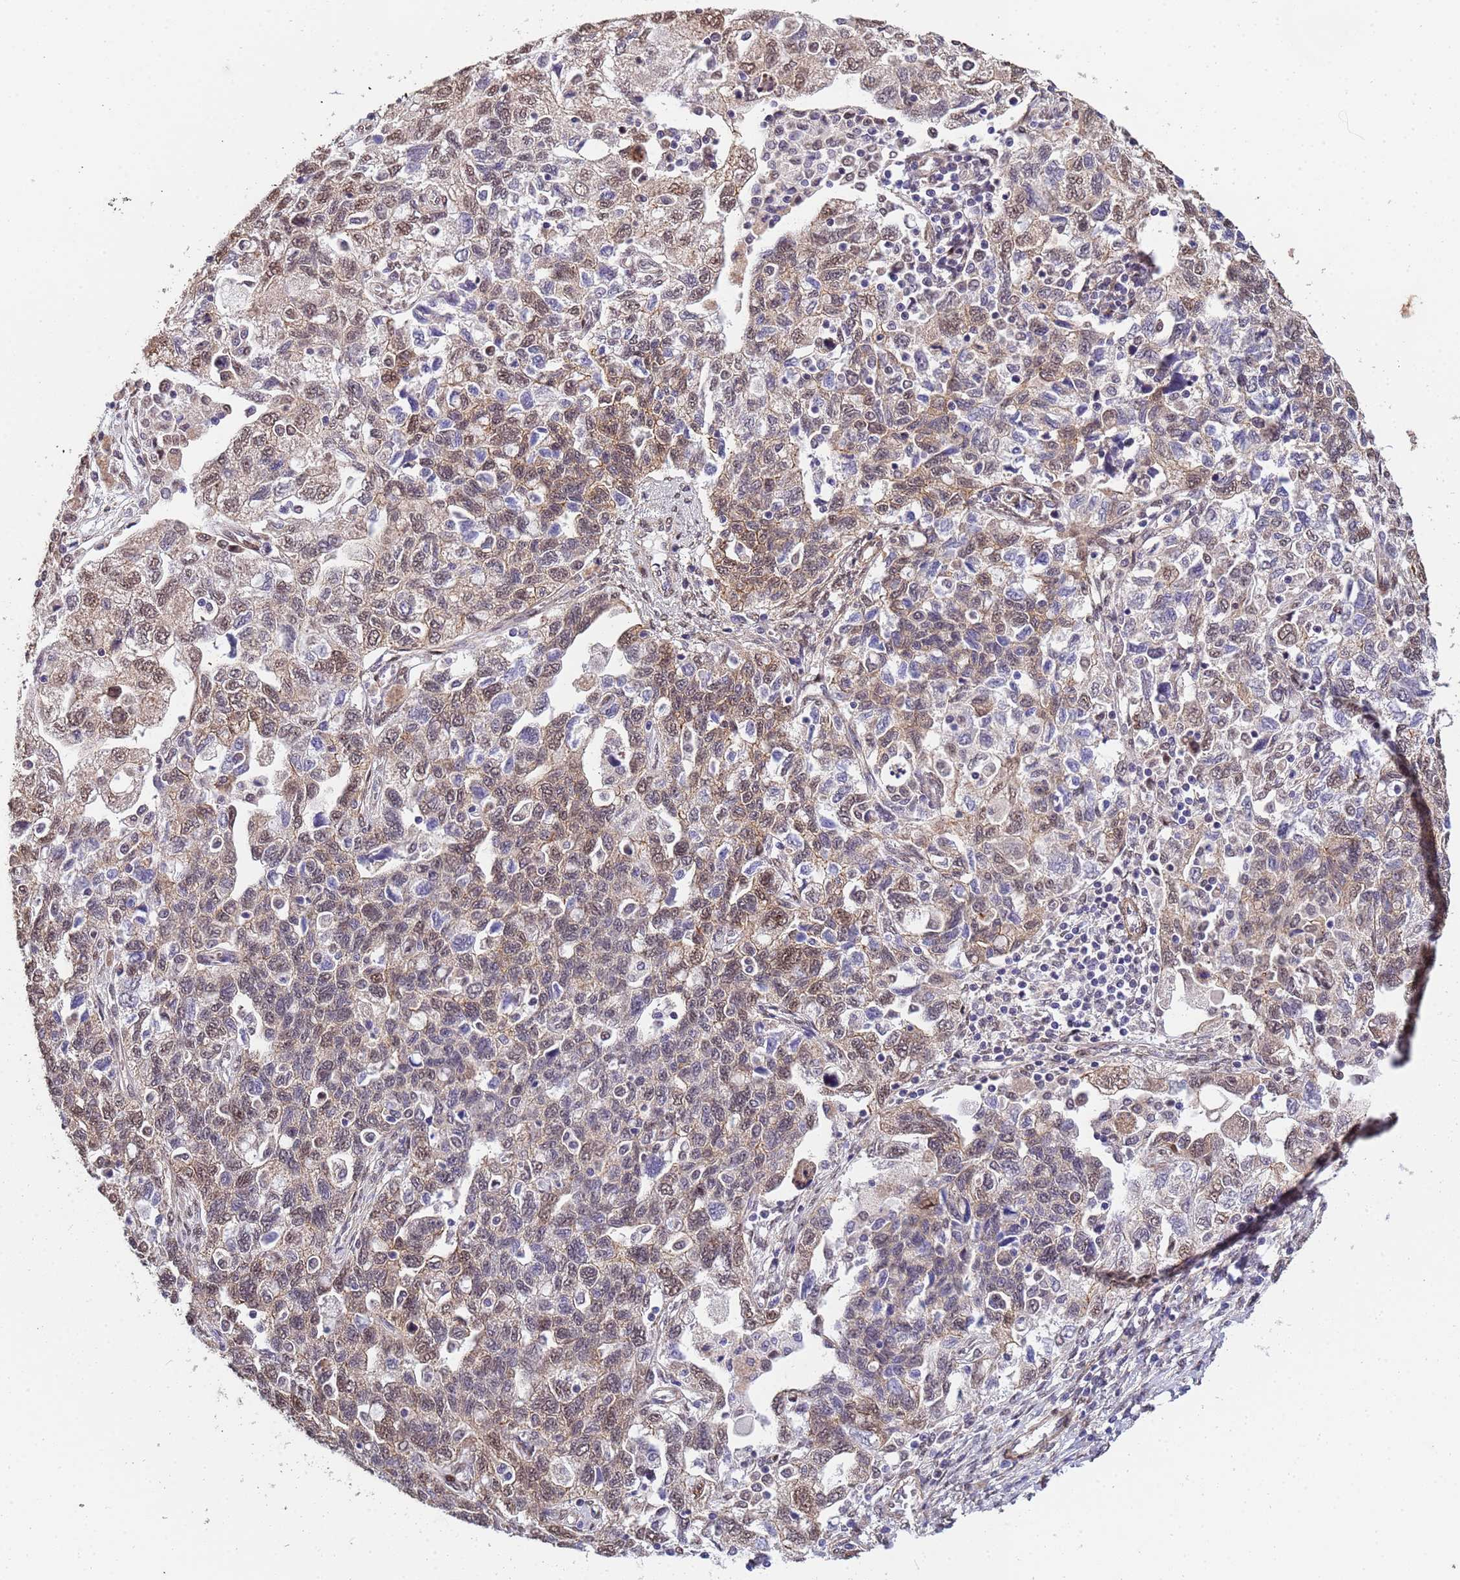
{"staining": {"intensity": "weak", "quantity": ">75%", "location": "cytoplasmic/membranous,nuclear"}, "tissue": "ovarian cancer", "cell_type": "Tumor cells", "image_type": "cancer", "snomed": [{"axis": "morphology", "description": "Carcinoma, NOS"}, {"axis": "morphology", "description": "Cystadenocarcinoma, serous, NOS"}, {"axis": "topography", "description": "Ovary"}], "caption": "Immunohistochemical staining of human ovarian cancer (carcinoma) reveals low levels of weak cytoplasmic/membranous and nuclear staining in about >75% of tumor cells.", "gene": "TRIP6", "patient": {"sex": "female", "age": 69}}